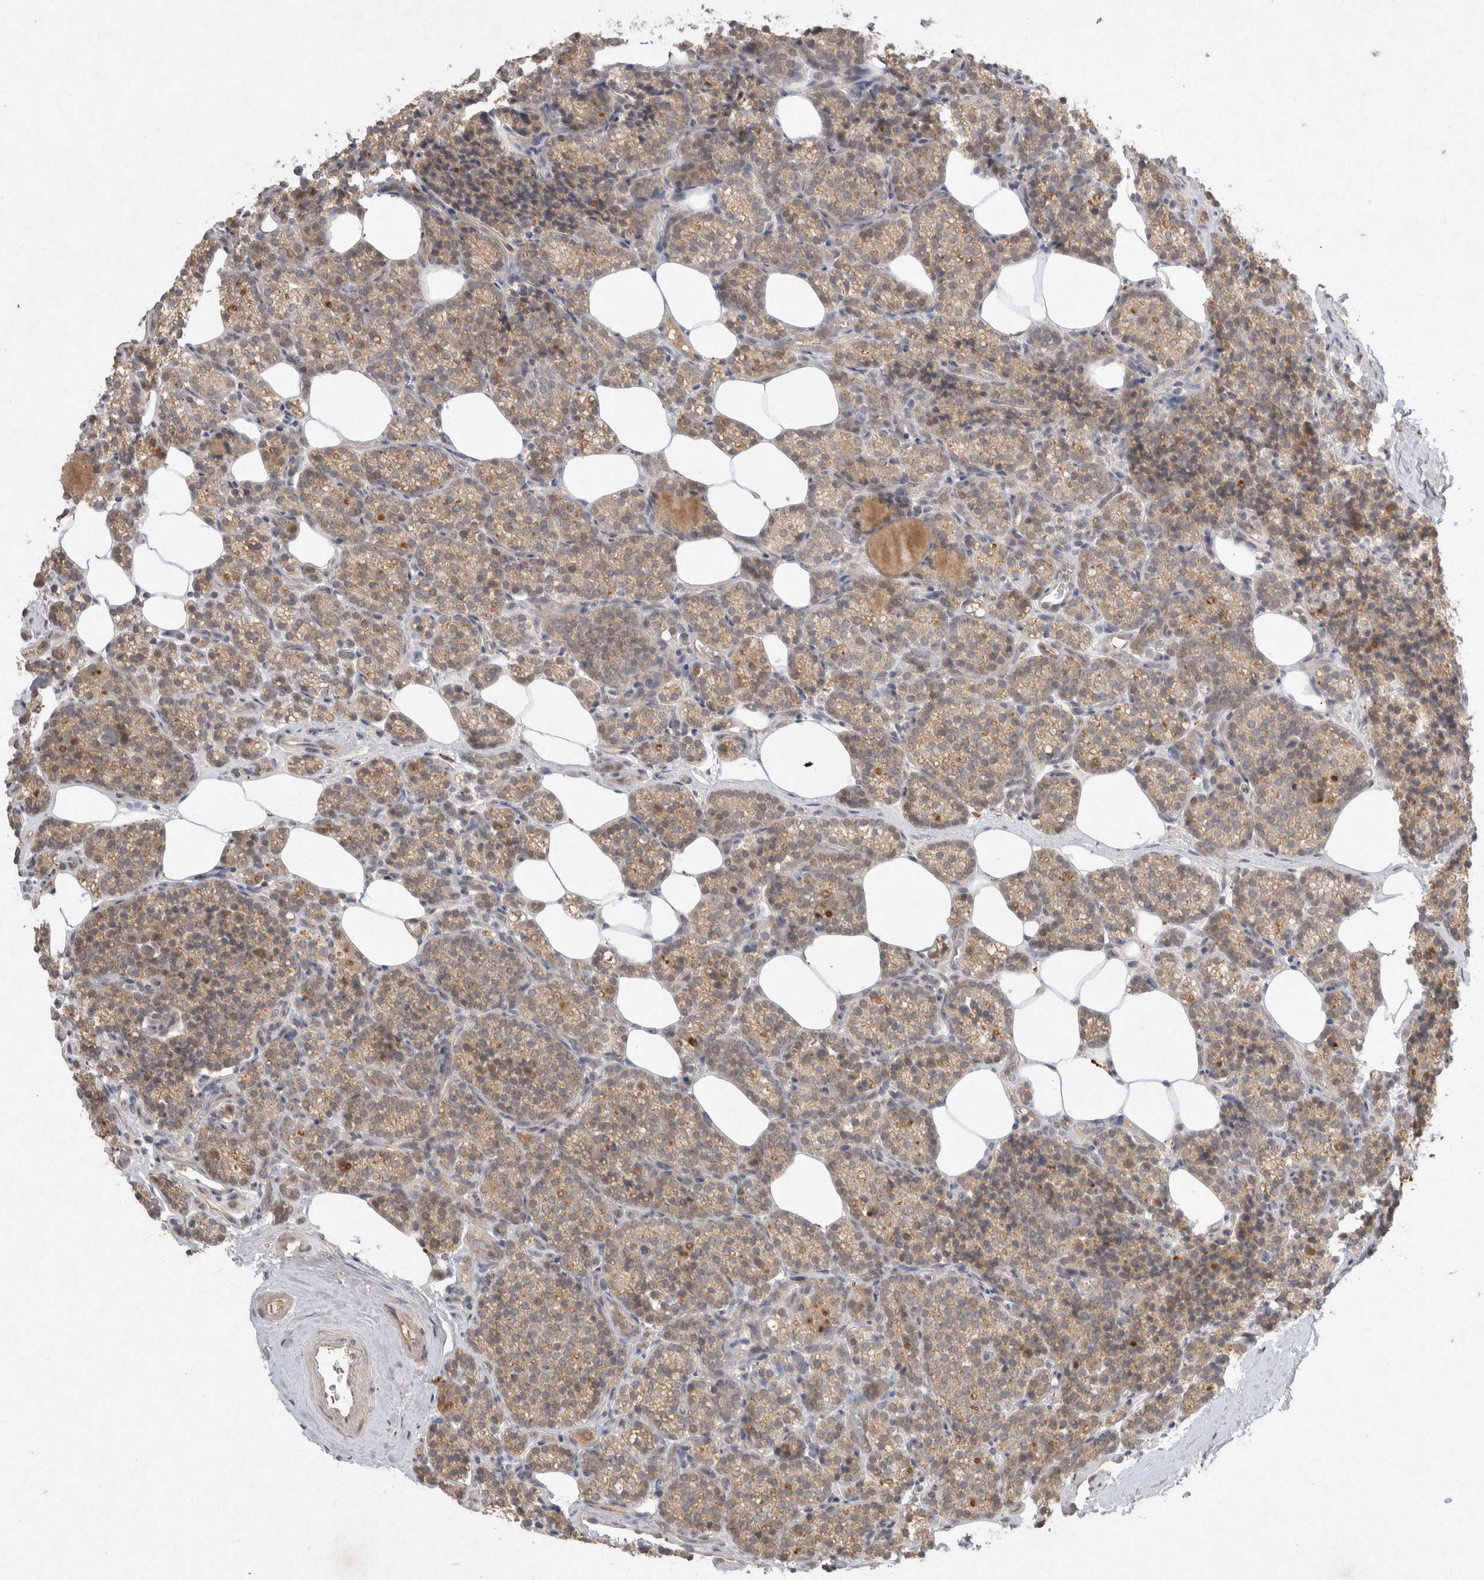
{"staining": {"intensity": "weak", "quantity": ">75%", "location": "cytoplasmic/membranous"}, "tissue": "parathyroid gland", "cell_type": "Glandular cells", "image_type": "normal", "snomed": [{"axis": "morphology", "description": "Normal tissue, NOS"}, {"axis": "topography", "description": "Parathyroid gland"}], "caption": "DAB (3,3'-diaminobenzidine) immunohistochemical staining of unremarkable human parathyroid gland demonstrates weak cytoplasmic/membranous protein staining in about >75% of glandular cells. (brown staining indicates protein expression, while blue staining denotes nuclei).", "gene": "LOXL2", "patient": {"sex": "male", "age": 85}}